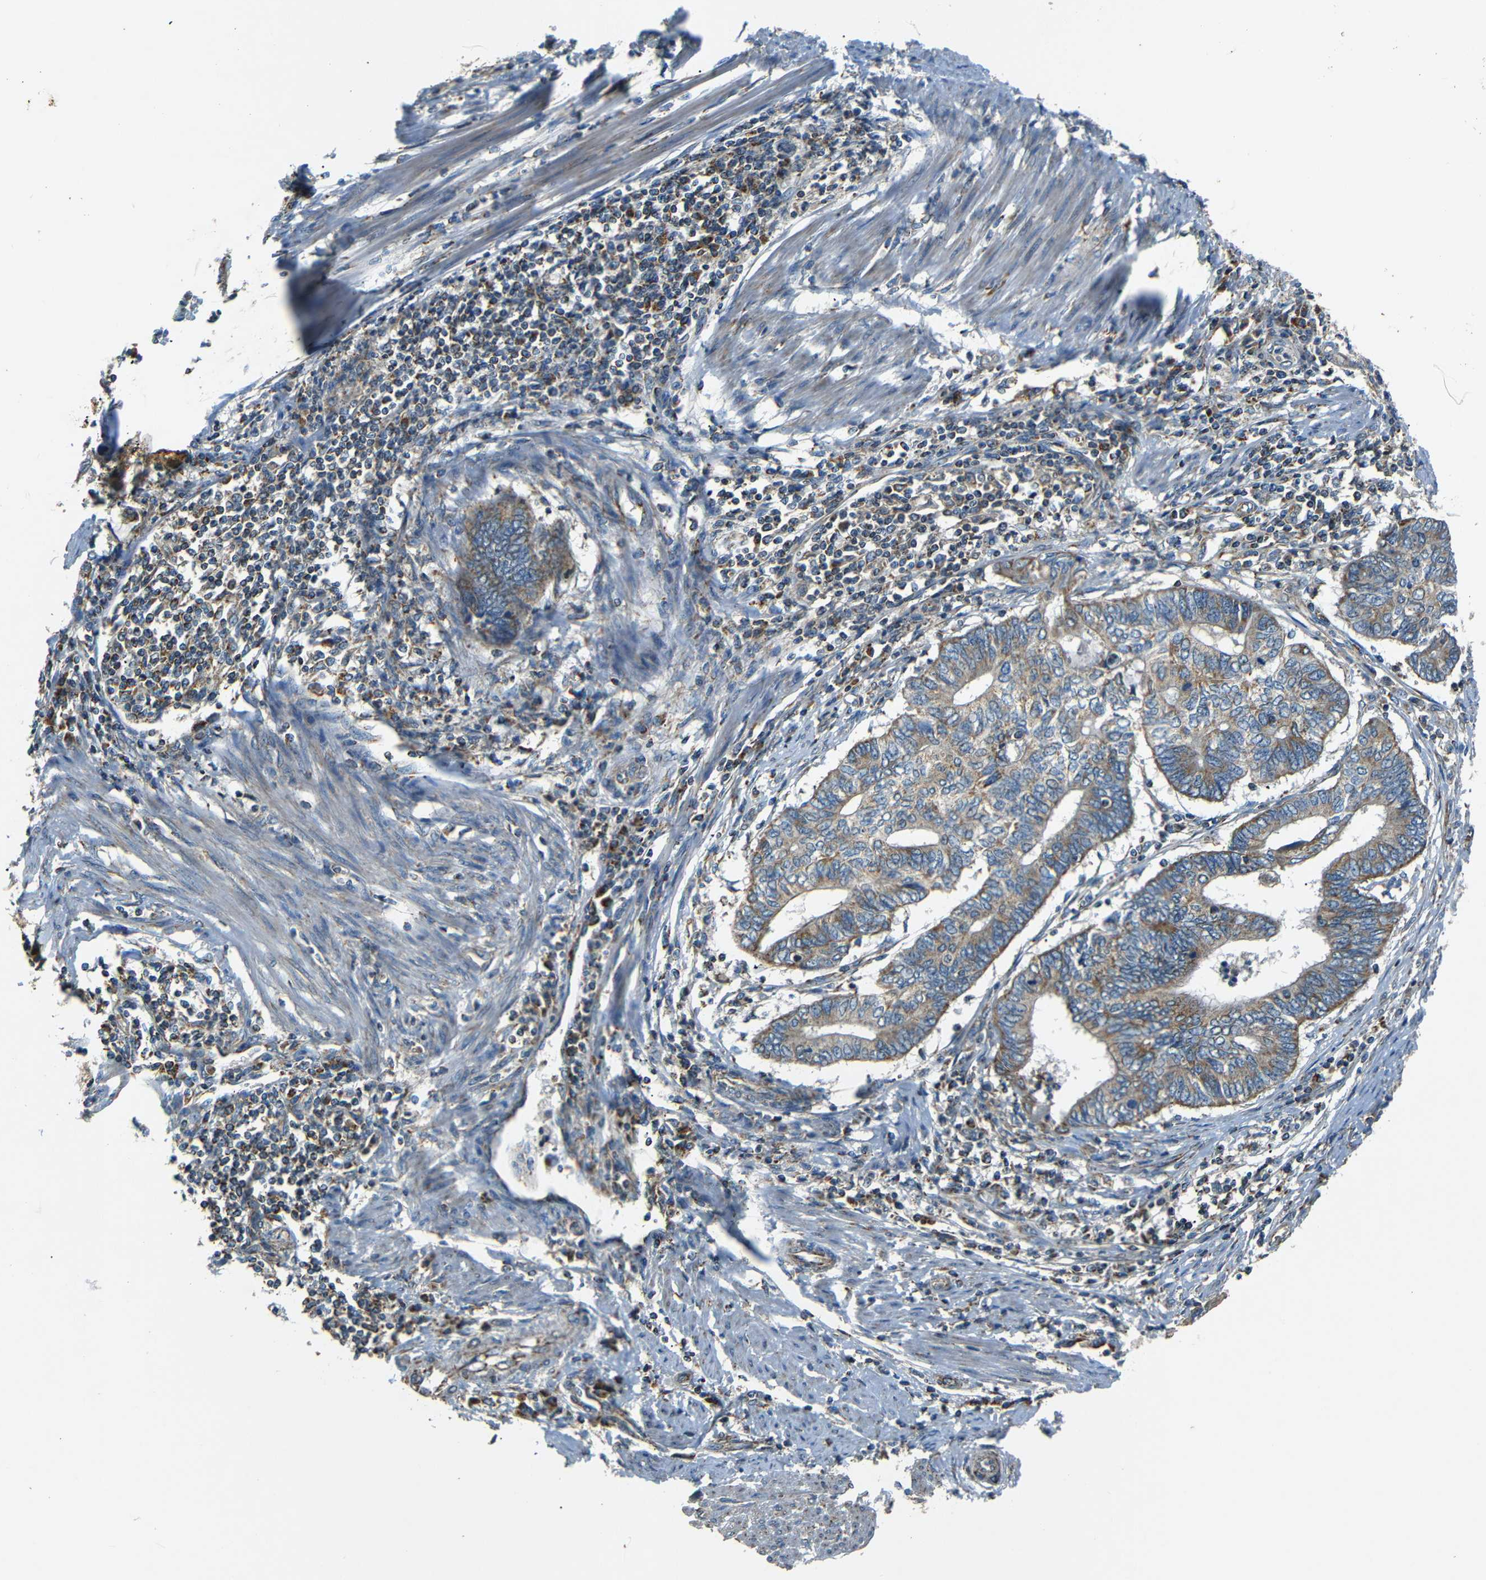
{"staining": {"intensity": "moderate", "quantity": ">75%", "location": "cytoplasmic/membranous"}, "tissue": "endometrial cancer", "cell_type": "Tumor cells", "image_type": "cancer", "snomed": [{"axis": "morphology", "description": "Adenocarcinoma, NOS"}, {"axis": "topography", "description": "Uterus"}, {"axis": "topography", "description": "Endometrium"}], "caption": "This is a histology image of immunohistochemistry staining of endometrial adenocarcinoma, which shows moderate expression in the cytoplasmic/membranous of tumor cells.", "gene": "NETO2", "patient": {"sex": "female", "age": 70}}